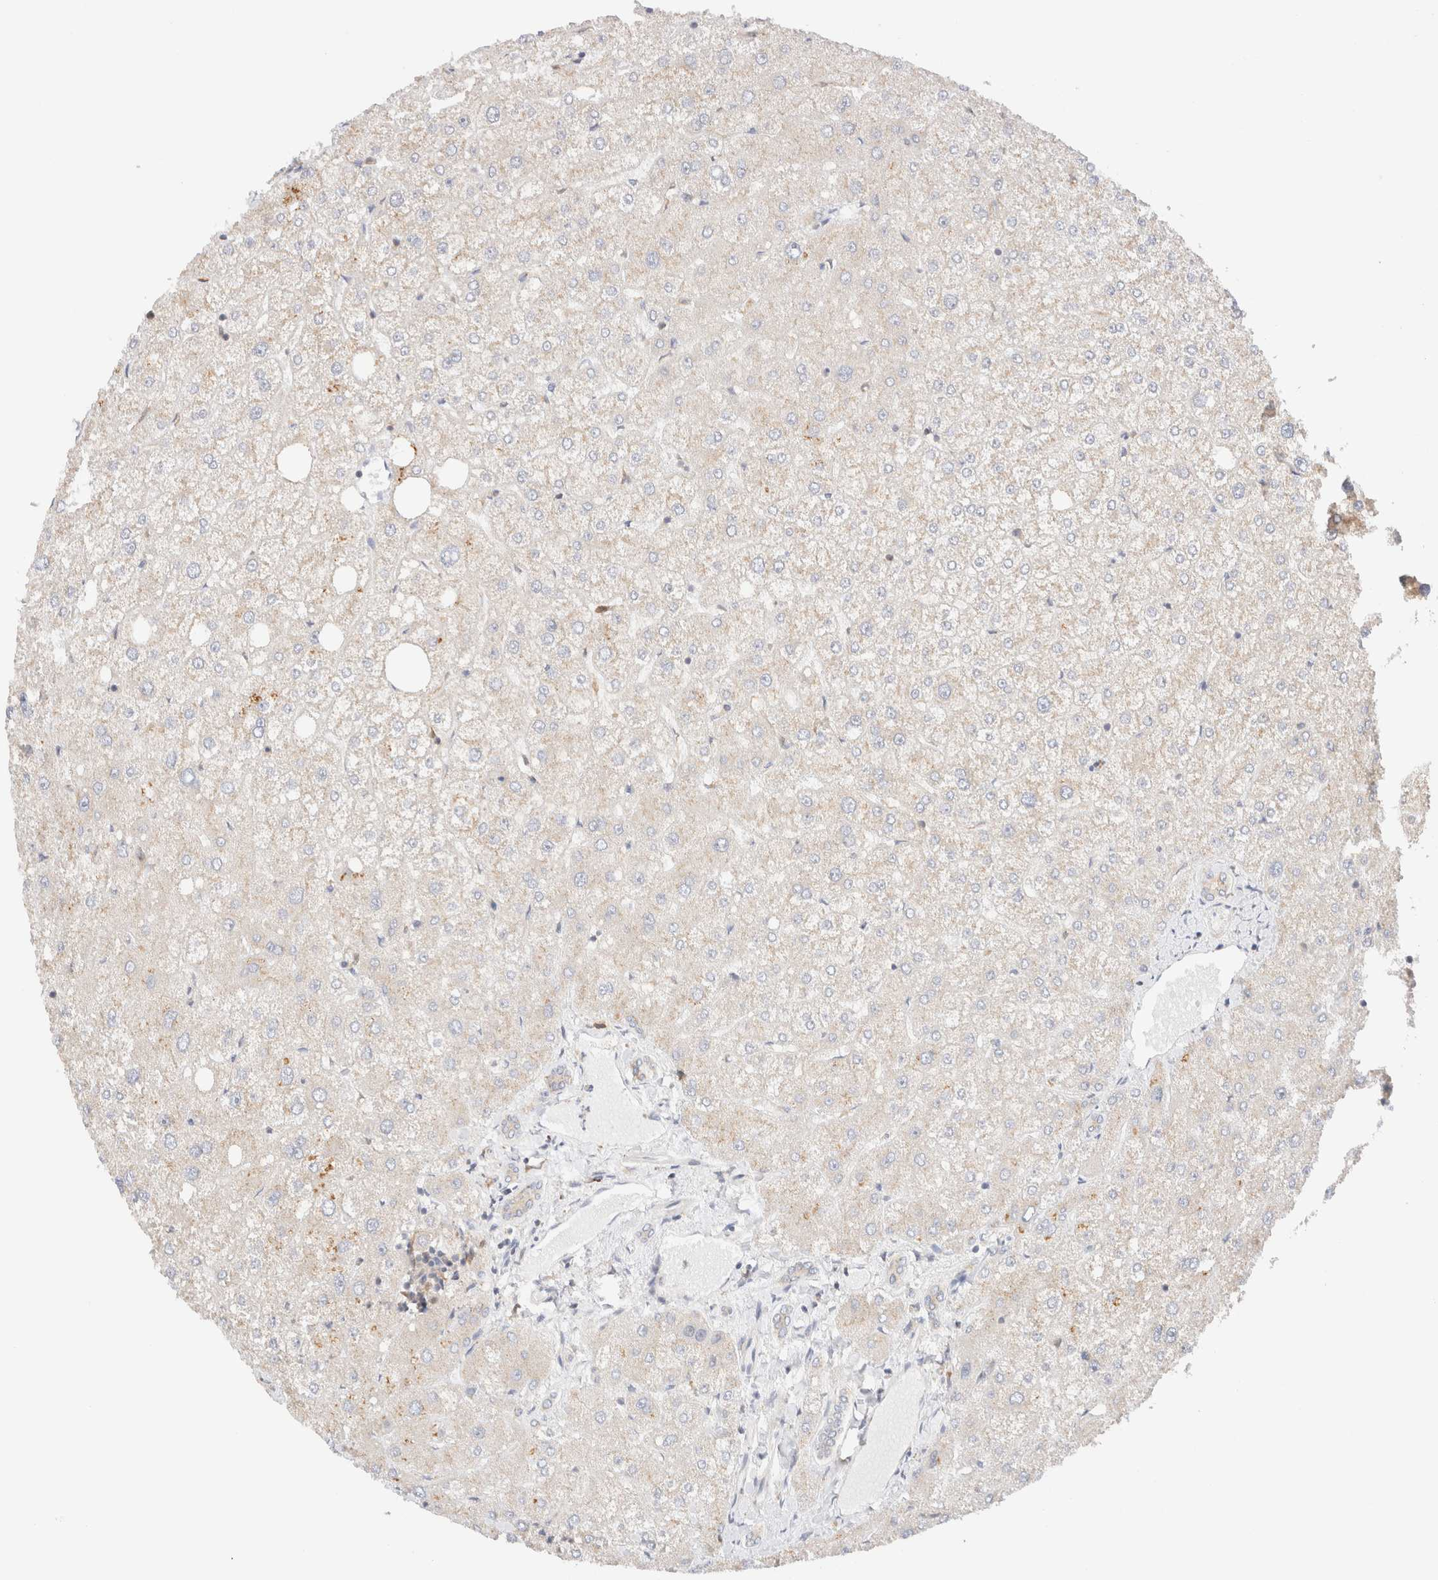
{"staining": {"intensity": "weak", "quantity": "<25%", "location": "cytoplasmic/membranous"}, "tissue": "liver", "cell_type": "Cholangiocytes", "image_type": "normal", "snomed": [{"axis": "morphology", "description": "Normal tissue, NOS"}, {"axis": "topography", "description": "Liver"}], "caption": "IHC image of unremarkable liver stained for a protein (brown), which demonstrates no positivity in cholangiocytes. Nuclei are stained in blue.", "gene": "RABEP1", "patient": {"sex": "male", "age": 73}}